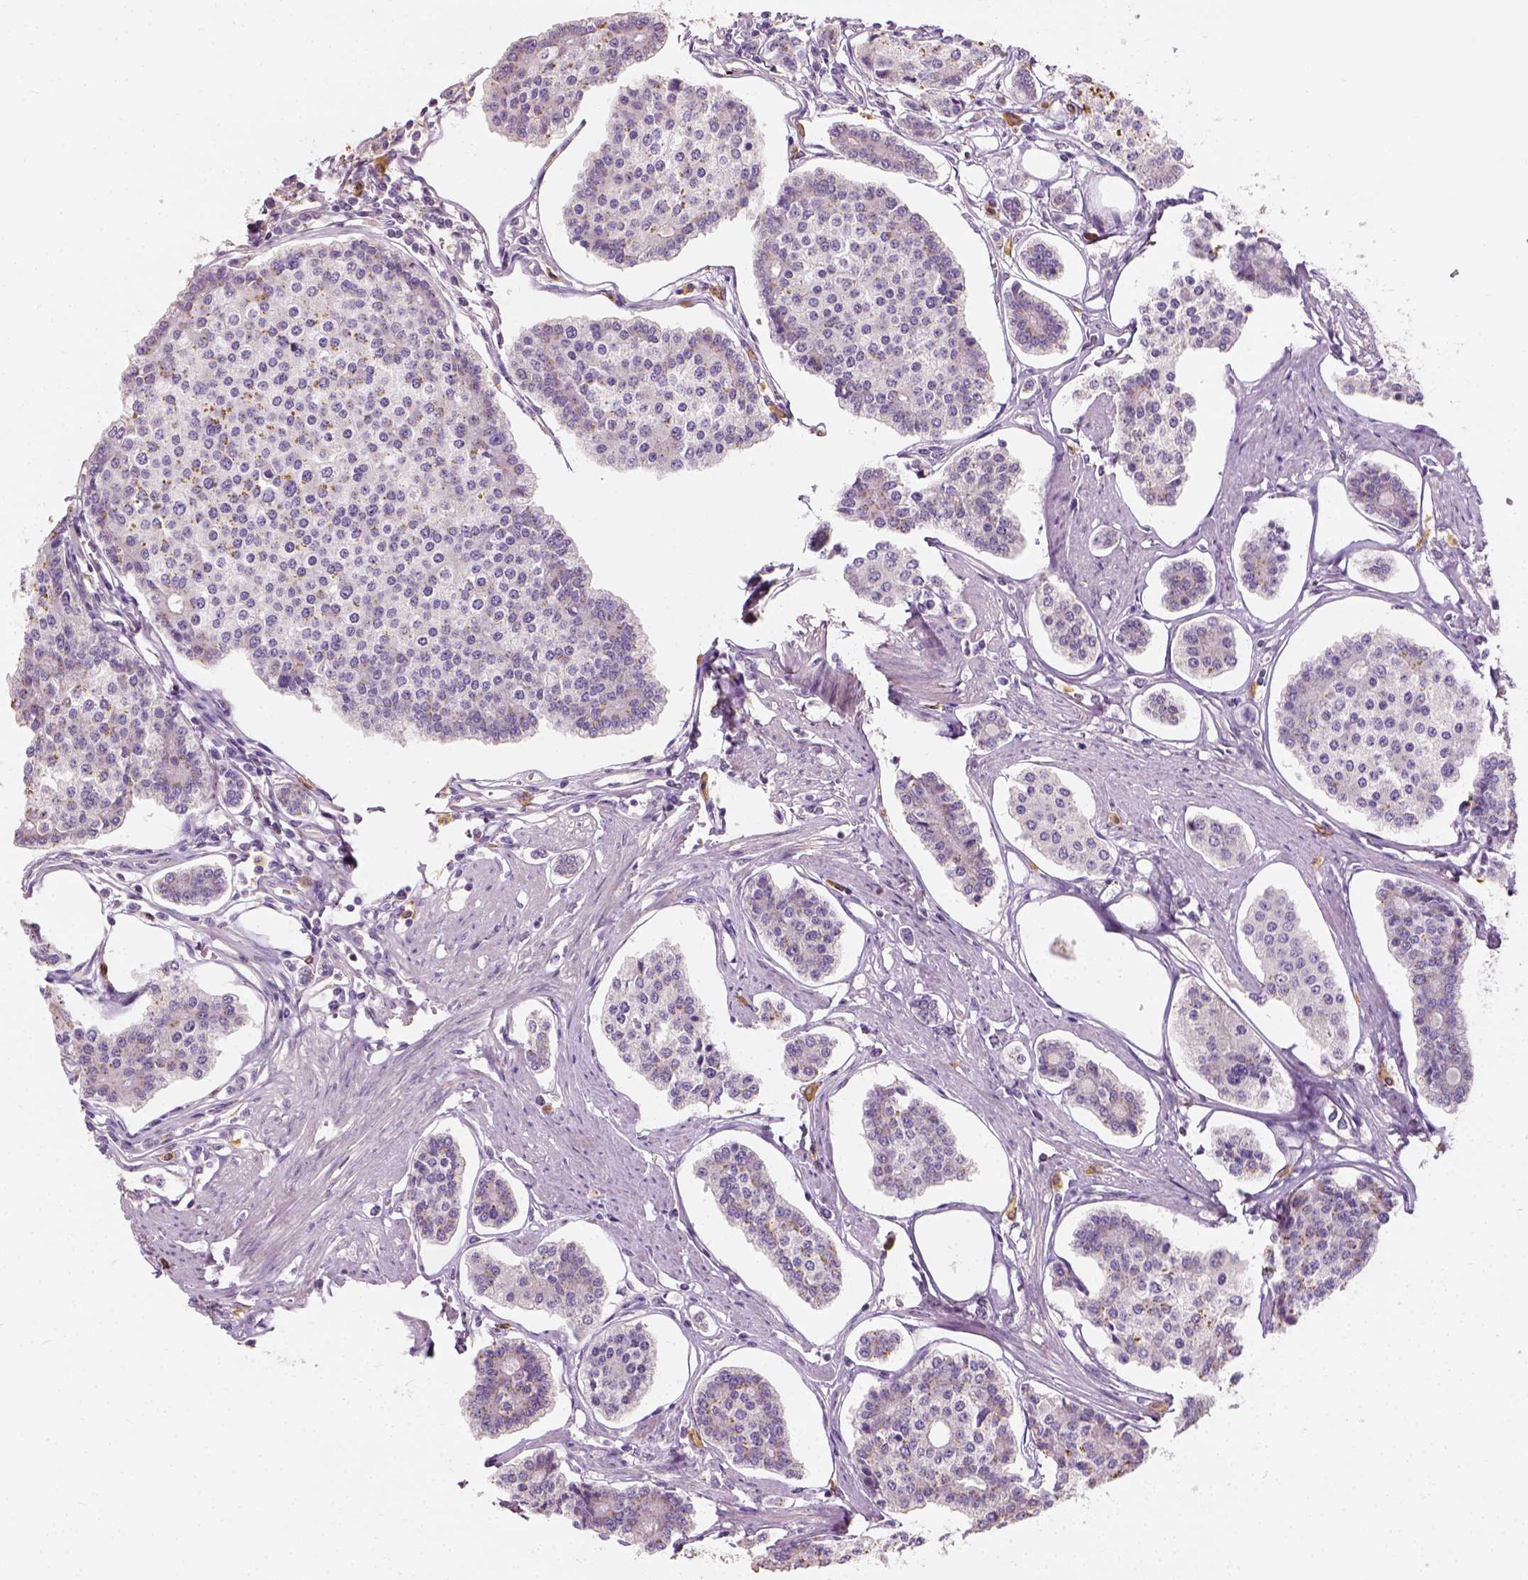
{"staining": {"intensity": "negative", "quantity": "none", "location": "none"}, "tissue": "carcinoid", "cell_type": "Tumor cells", "image_type": "cancer", "snomed": [{"axis": "morphology", "description": "Carcinoid, malignant, NOS"}, {"axis": "topography", "description": "Small intestine"}], "caption": "Tumor cells are negative for brown protein staining in carcinoid (malignant).", "gene": "DHCR24", "patient": {"sex": "female", "age": 65}}